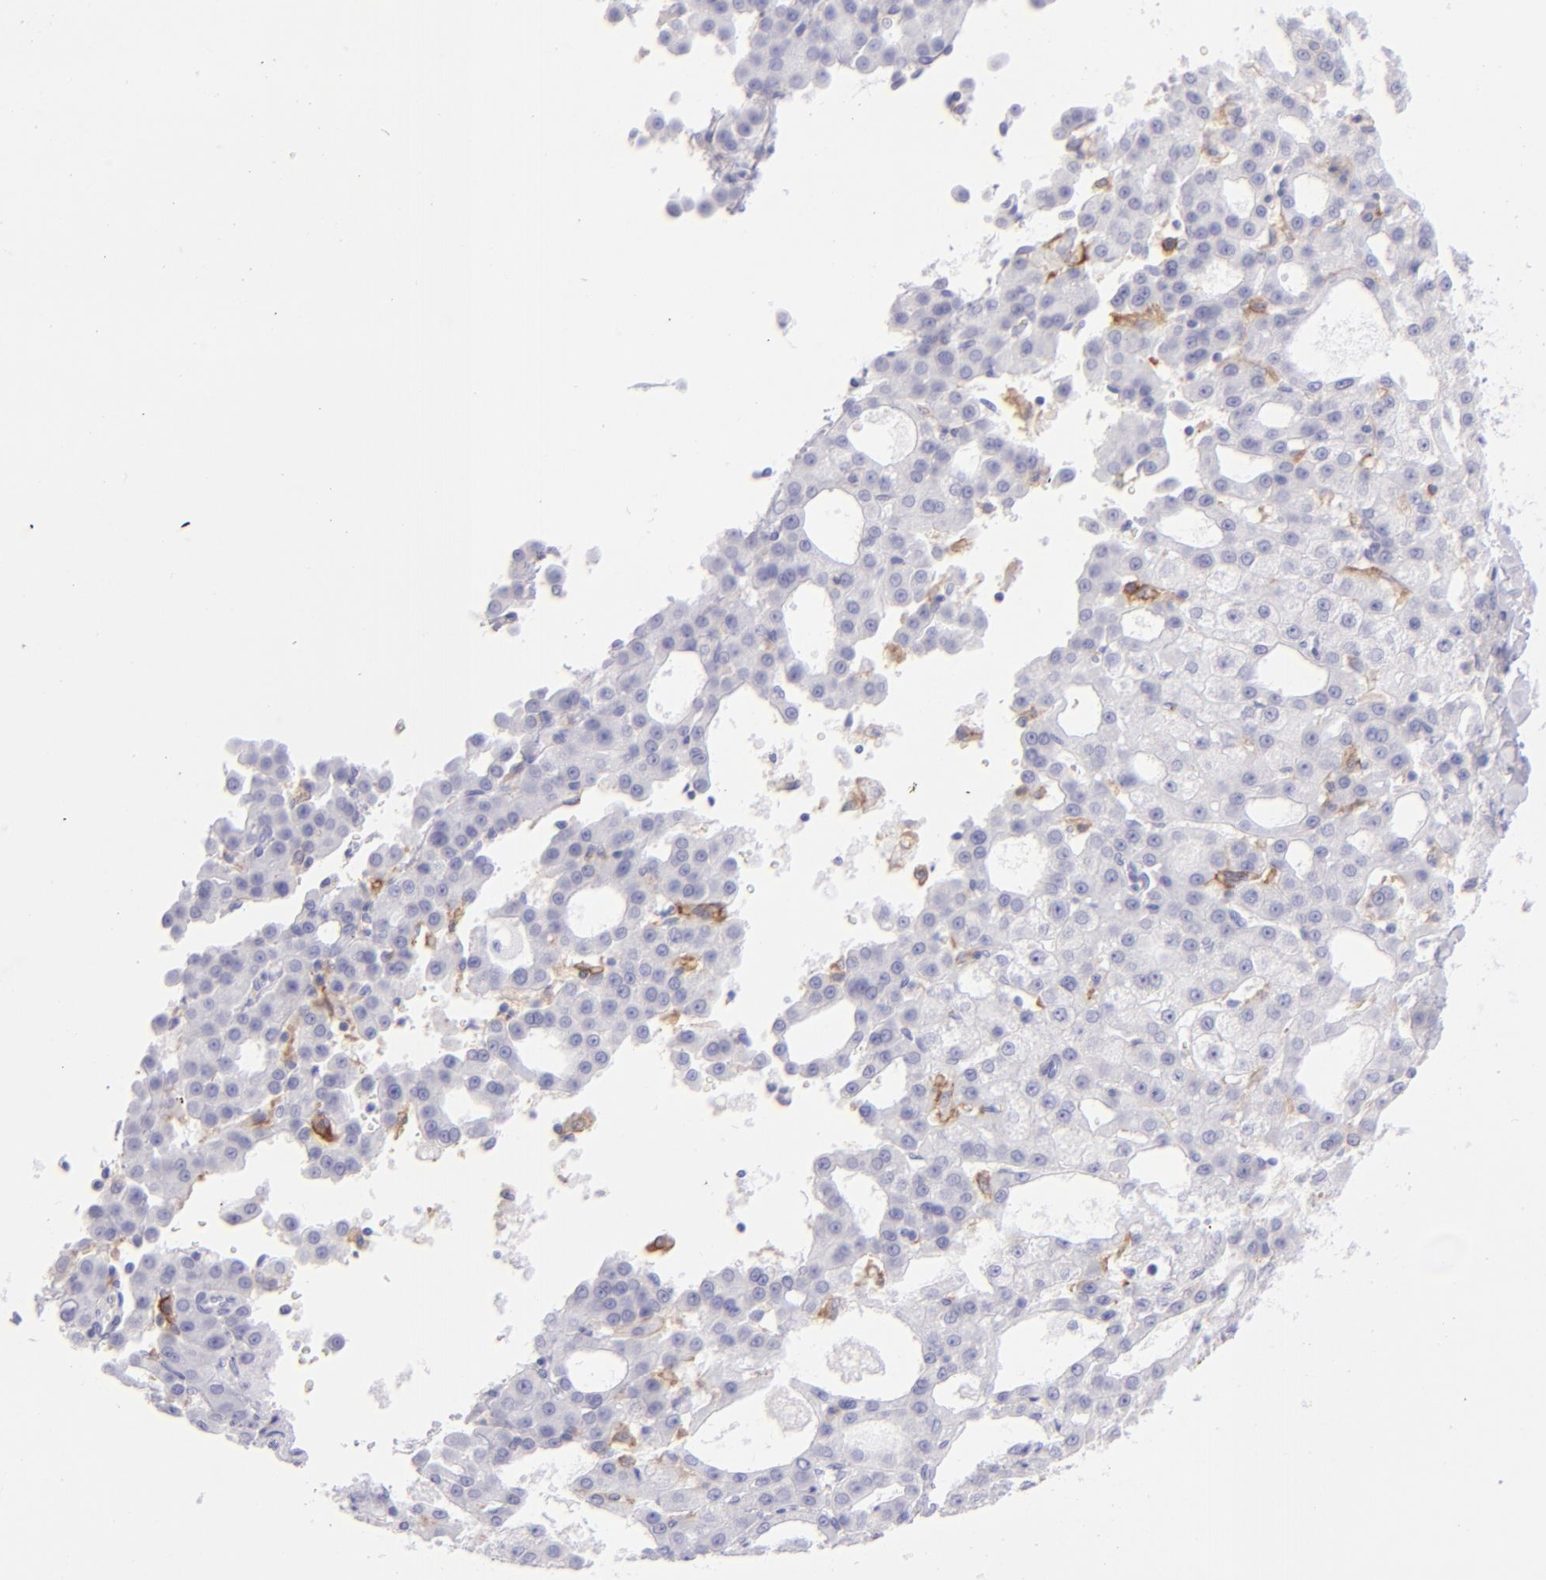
{"staining": {"intensity": "negative", "quantity": "none", "location": "none"}, "tissue": "liver cancer", "cell_type": "Tumor cells", "image_type": "cancer", "snomed": [{"axis": "morphology", "description": "Carcinoma, Hepatocellular, NOS"}, {"axis": "topography", "description": "Liver"}], "caption": "Tumor cells are negative for brown protein staining in liver hepatocellular carcinoma. The staining was performed using DAB (3,3'-diaminobenzidine) to visualize the protein expression in brown, while the nuclei were stained in blue with hematoxylin (Magnification: 20x).", "gene": "CD72", "patient": {"sex": "male", "age": 47}}